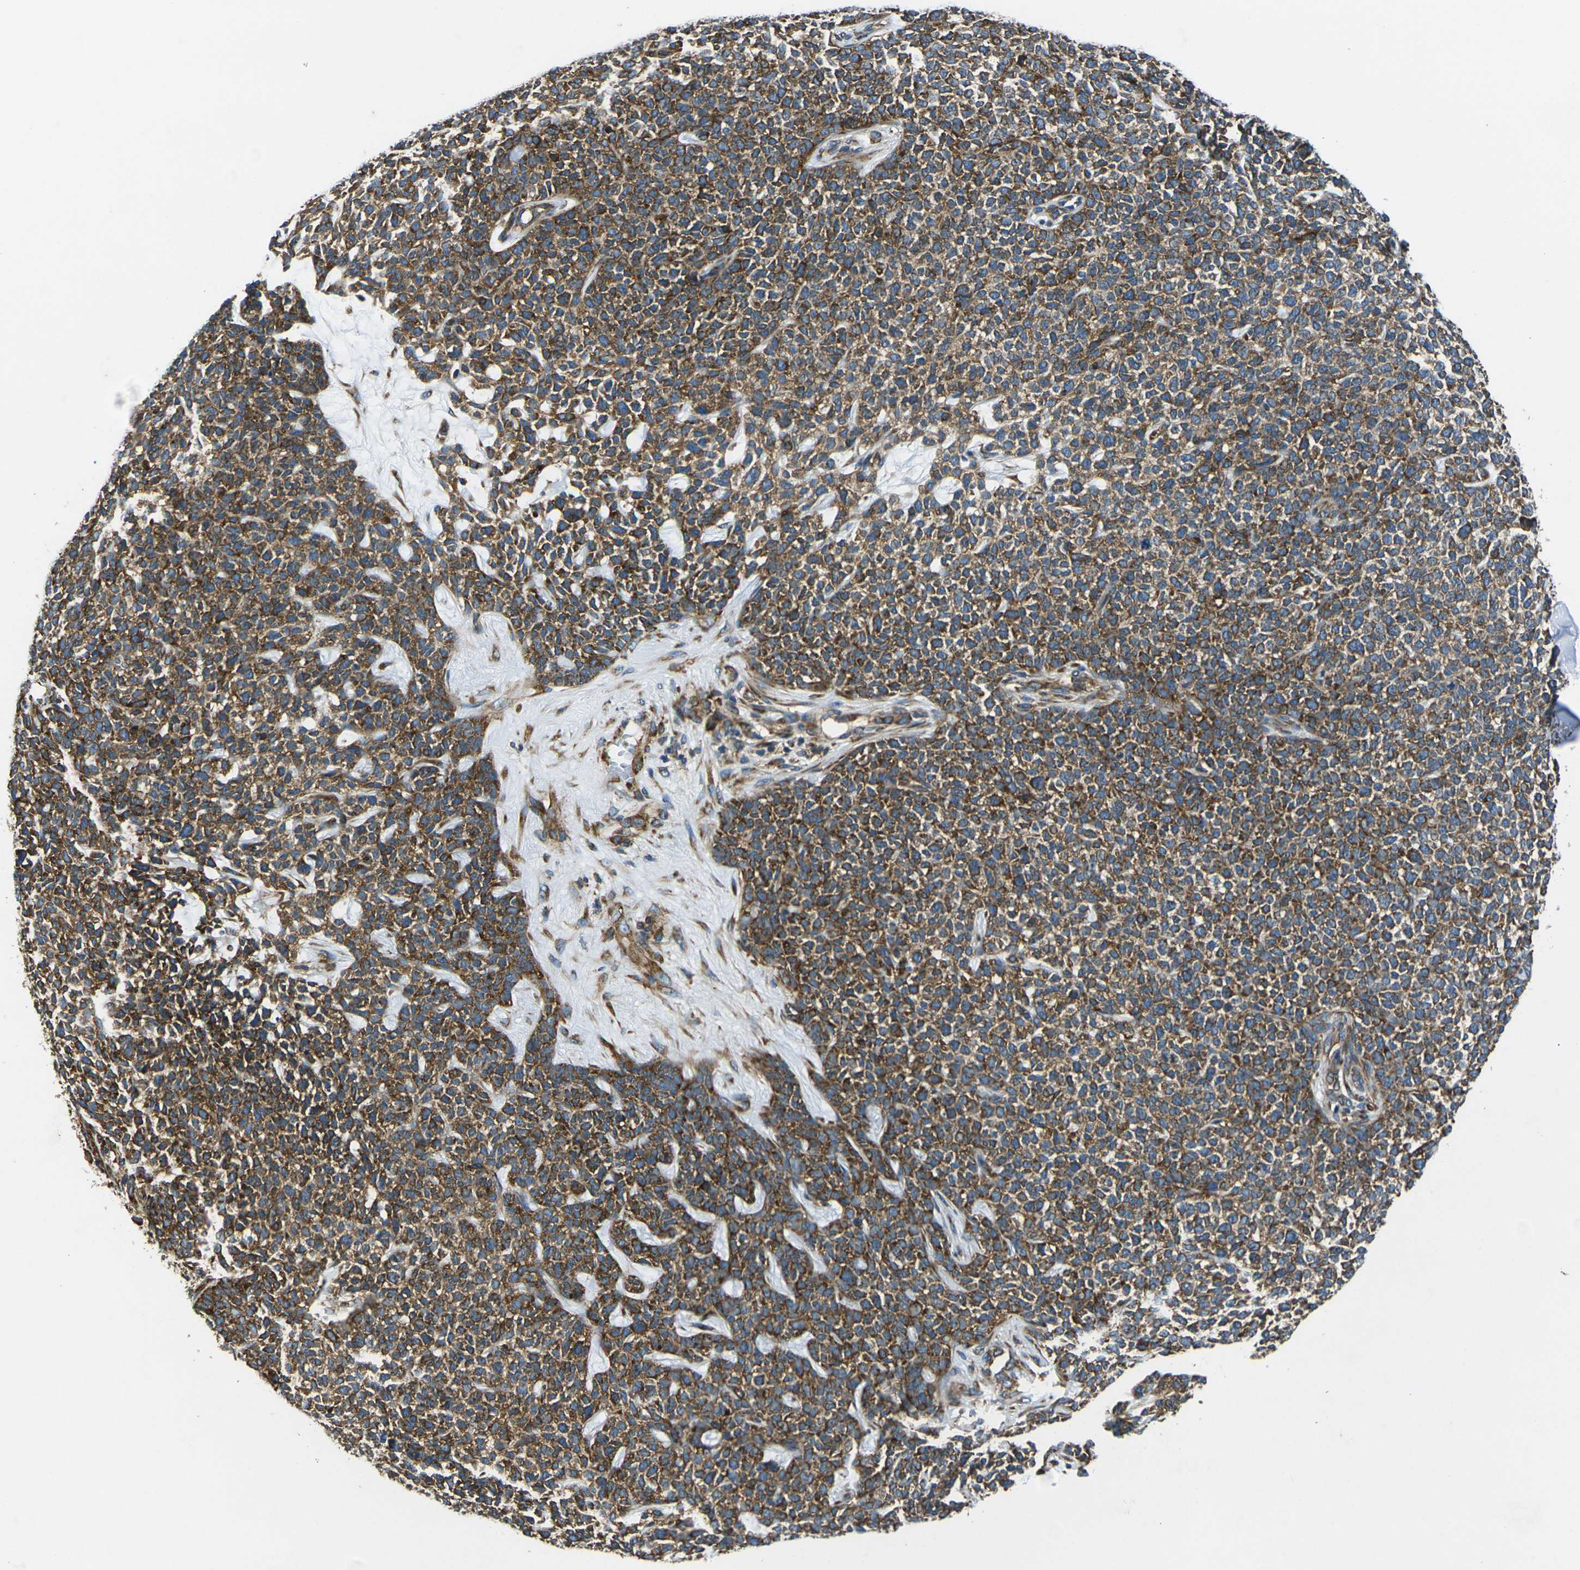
{"staining": {"intensity": "strong", "quantity": ">75%", "location": "cytoplasmic/membranous"}, "tissue": "skin cancer", "cell_type": "Tumor cells", "image_type": "cancer", "snomed": [{"axis": "morphology", "description": "Basal cell carcinoma"}, {"axis": "topography", "description": "Skin"}], "caption": "Immunohistochemical staining of human basal cell carcinoma (skin) demonstrates high levels of strong cytoplasmic/membranous protein positivity in about >75% of tumor cells. (Brightfield microscopy of DAB IHC at high magnification).", "gene": "RPSA", "patient": {"sex": "female", "age": 84}}